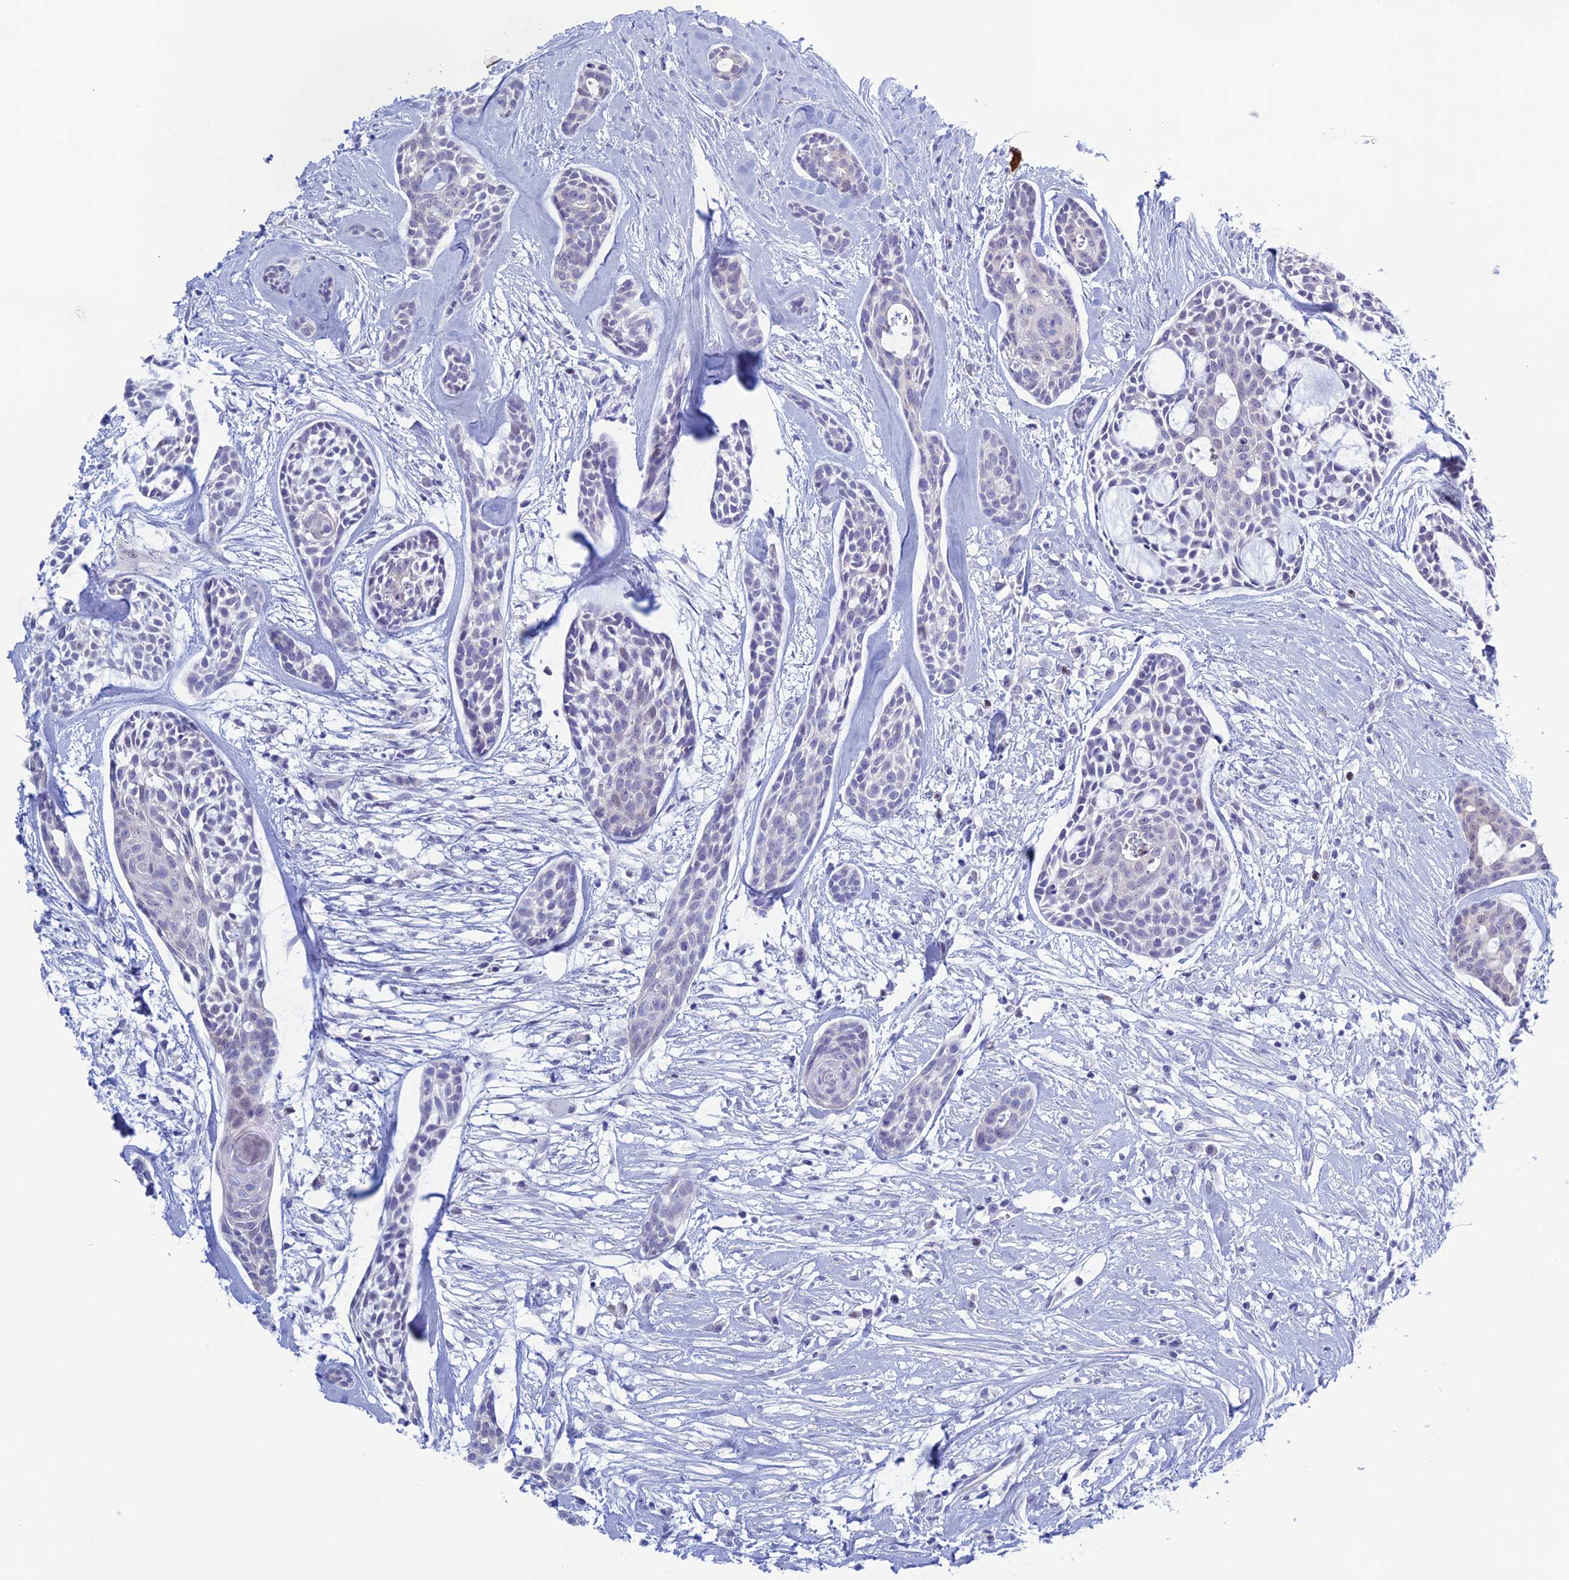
{"staining": {"intensity": "negative", "quantity": "none", "location": "none"}, "tissue": "head and neck cancer", "cell_type": "Tumor cells", "image_type": "cancer", "snomed": [{"axis": "morphology", "description": "Adenocarcinoma, NOS"}, {"axis": "topography", "description": "Subcutis"}, {"axis": "topography", "description": "Head-Neck"}], "caption": "Immunohistochemical staining of human head and neck cancer displays no significant expression in tumor cells.", "gene": "LHFPL2", "patient": {"sex": "female", "age": 73}}